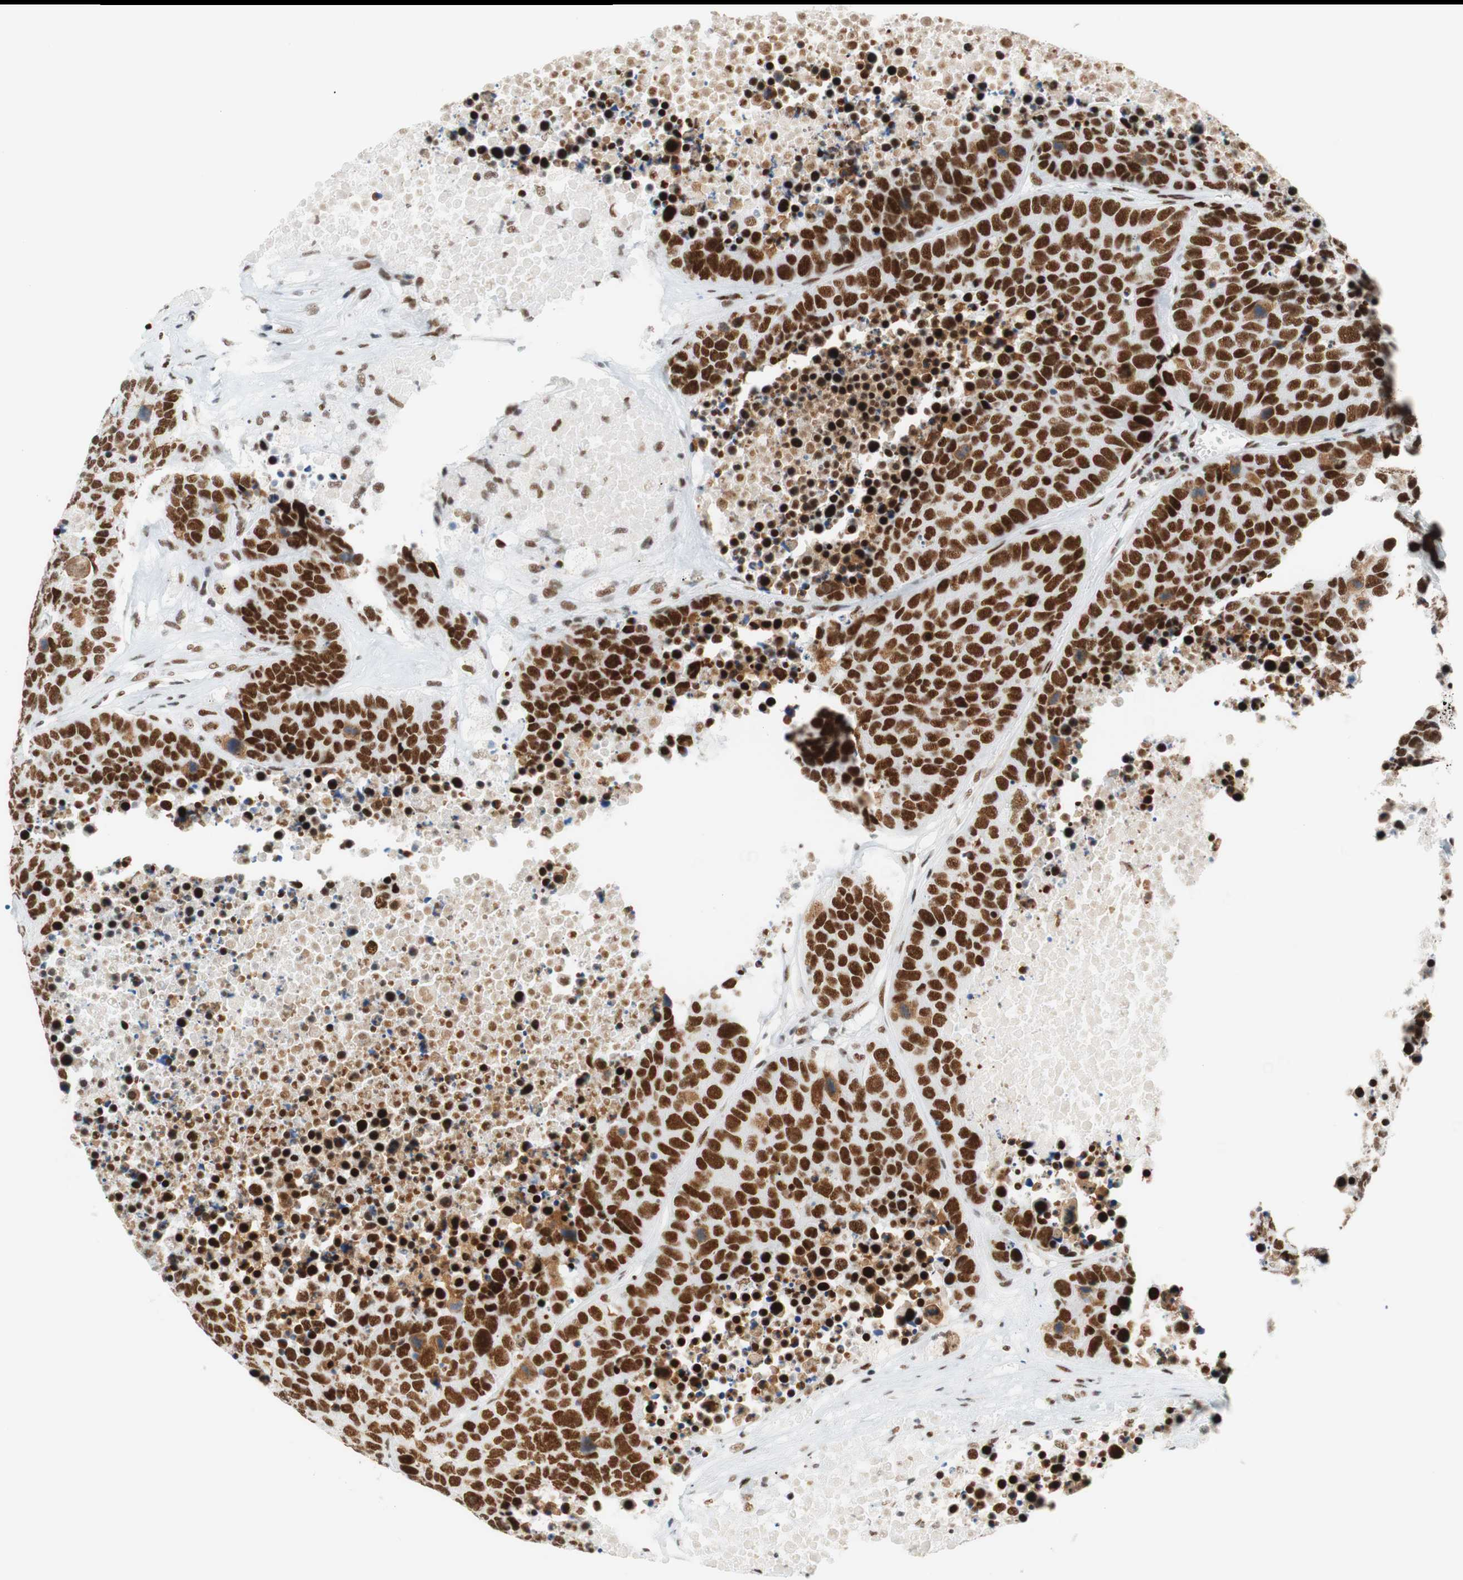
{"staining": {"intensity": "moderate", "quantity": ">75%", "location": "nuclear"}, "tissue": "carcinoid", "cell_type": "Tumor cells", "image_type": "cancer", "snomed": [{"axis": "morphology", "description": "Carcinoid, malignant, NOS"}, {"axis": "topography", "description": "Lung"}], "caption": "There is medium levels of moderate nuclear staining in tumor cells of malignant carcinoid, as demonstrated by immunohistochemical staining (brown color).", "gene": "RNF20", "patient": {"sex": "male", "age": 60}}